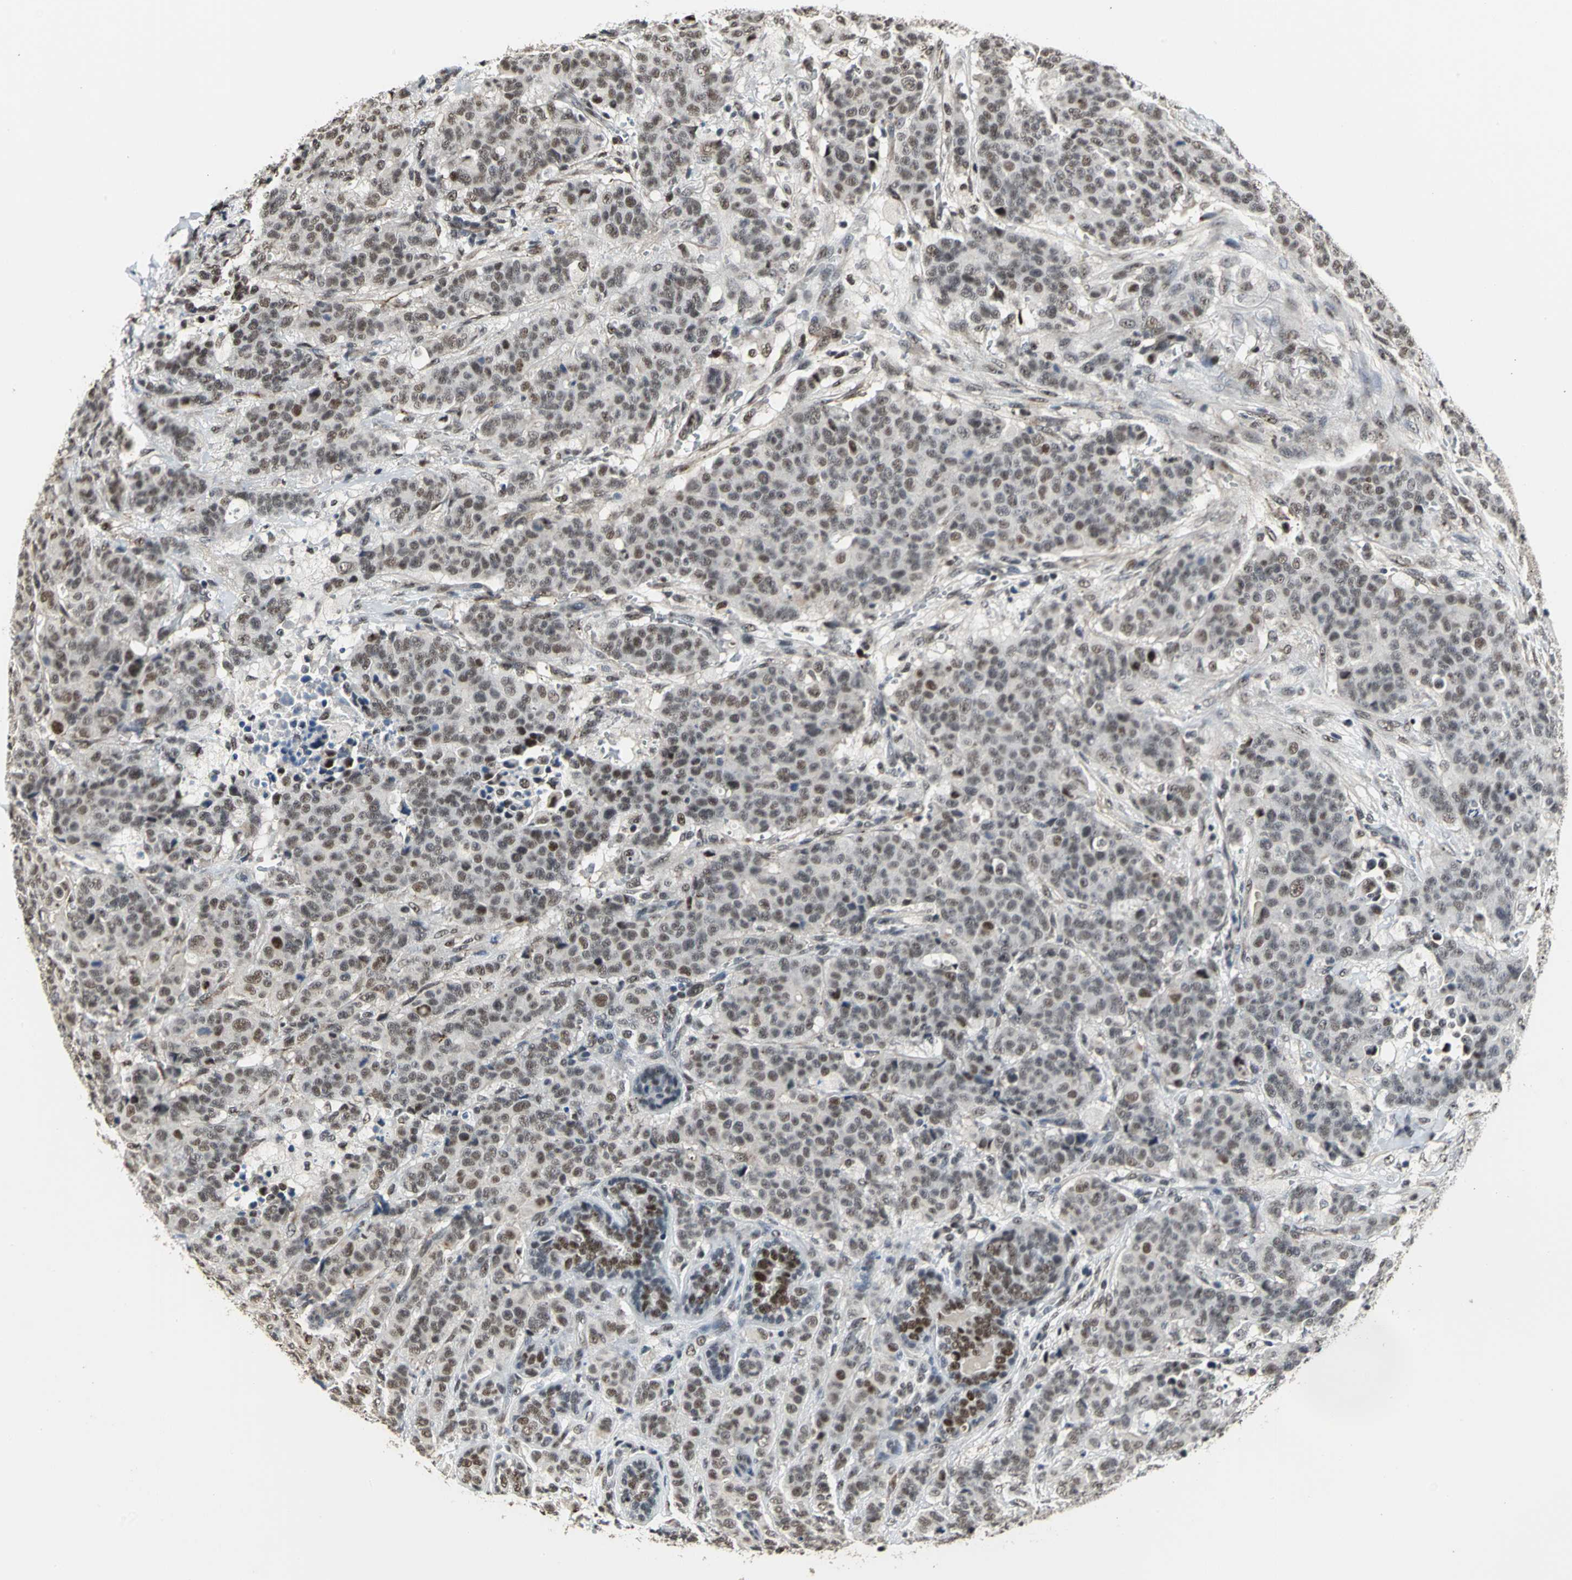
{"staining": {"intensity": "moderate", "quantity": ">75%", "location": "nuclear"}, "tissue": "breast cancer", "cell_type": "Tumor cells", "image_type": "cancer", "snomed": [{"axis": "morphology", "description": "Duct carcinoma"}, {"axis": "topography", "description": "Breast"}], "caption": "Immunohistochemical staining of breast cancer (invasive ductal carcinoma) demonstrates medium levels of moderate nuclear protein positivity in approximately >75% of tumor cells.", "gene": "CCDC88C", "patient": {"sex": "female", "age": 40}}